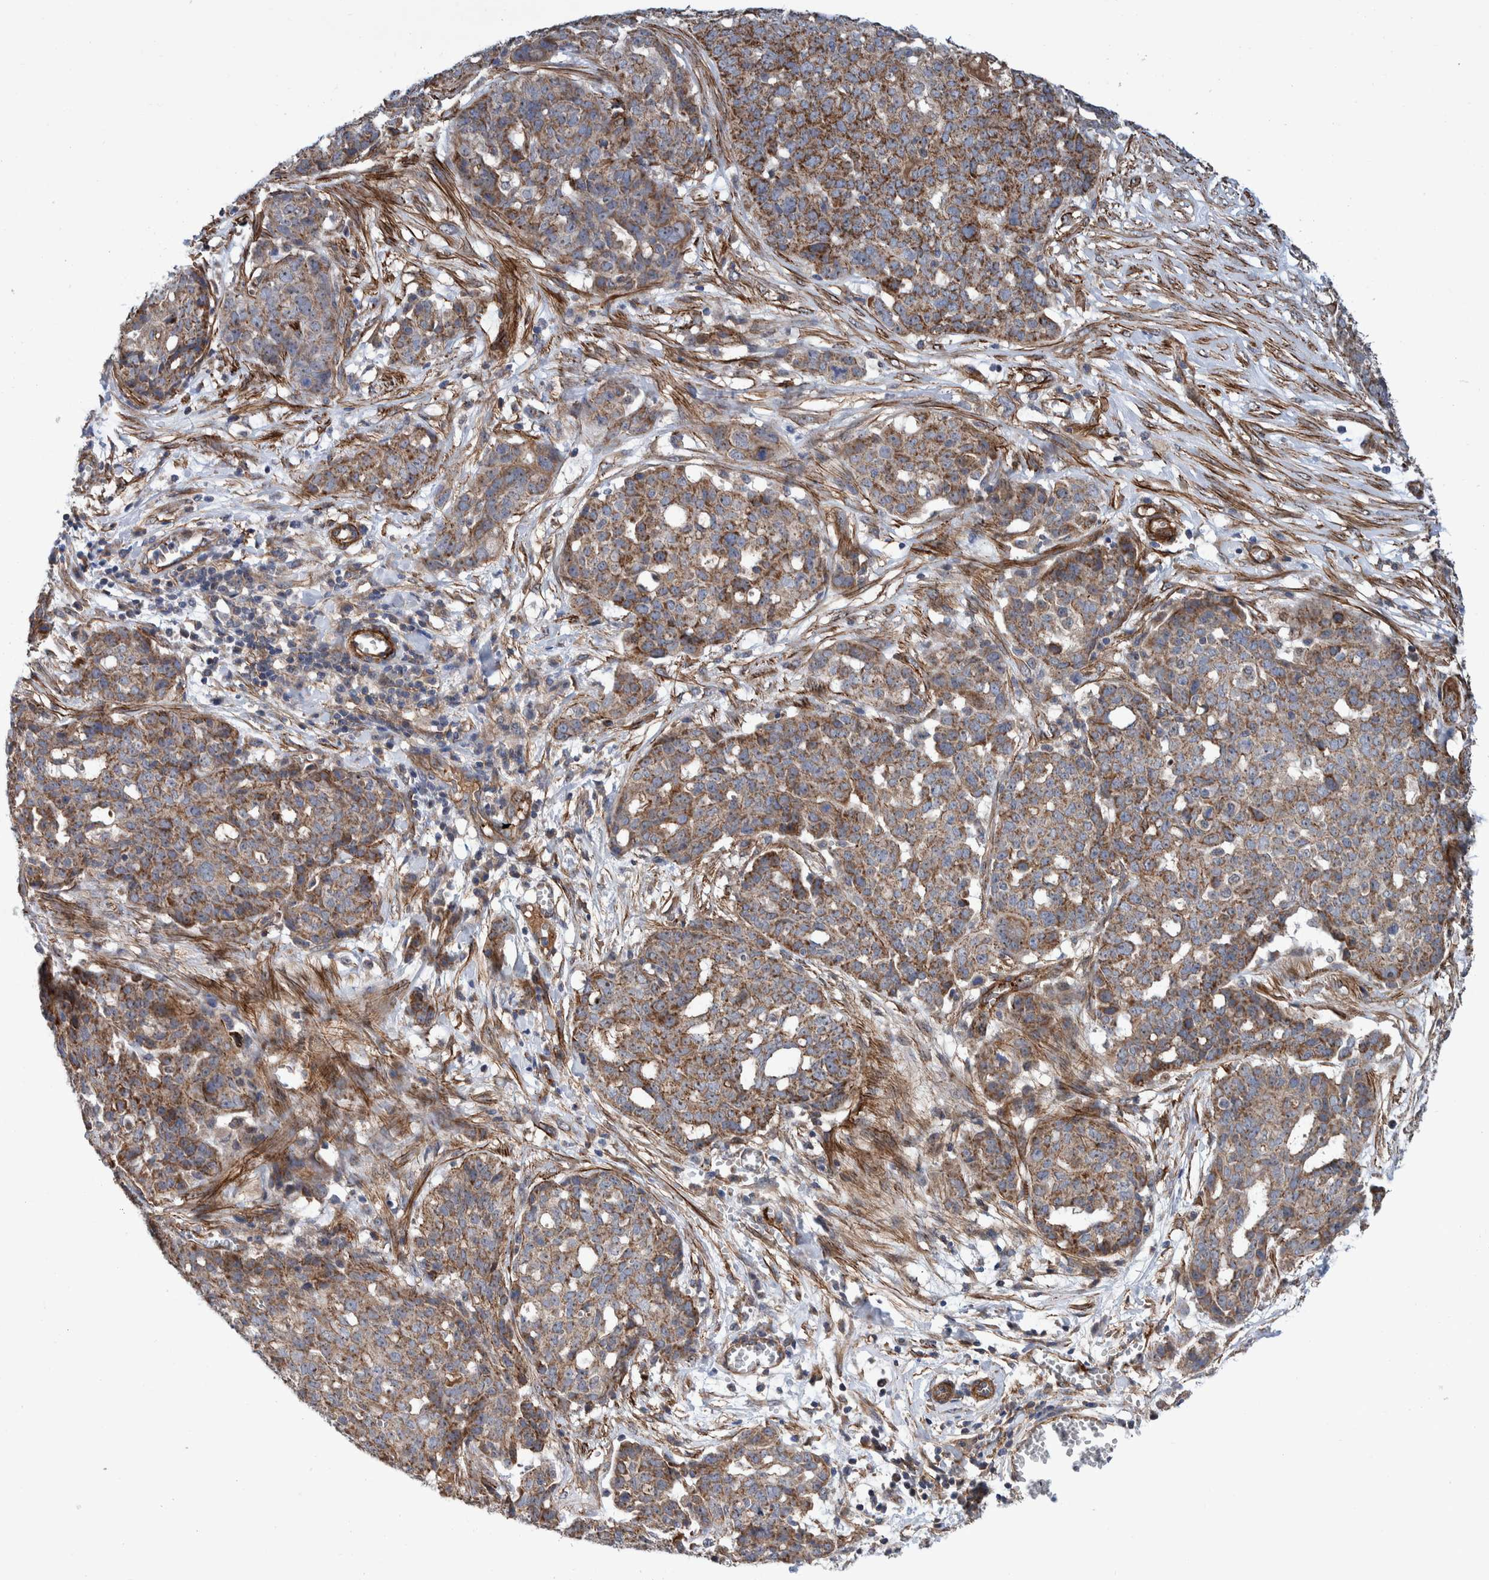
{"staining": {"intensity": "moderate", "quantity": ">75%", "location": "cytoplasmic/membranous"}, "tissue": "ovarian cancer", "cell_type": "Tumor cells", "image_type": "cancer", "snomed": [{"axis": "morphology", "description": "Cystadenocarcinoma, serous, NOS"}, {"axis": "topography", "description": "Soft tissue"}, {"axis": "topography", "description": "Ovary"}], "caption": "DAB (3,3'-diaminobenzidine) immunohistochemical staining of human ovarian cancer (serous cystadenocarcinoma) shows moderate cytoplasmic/membranous protein positivity in approximately >75% of tumor cells. (Brightfield microscopy of DAB IHC at high magnification).", "gene": "SLC25A10", "patient": {"sex": "female", "age": 57}}